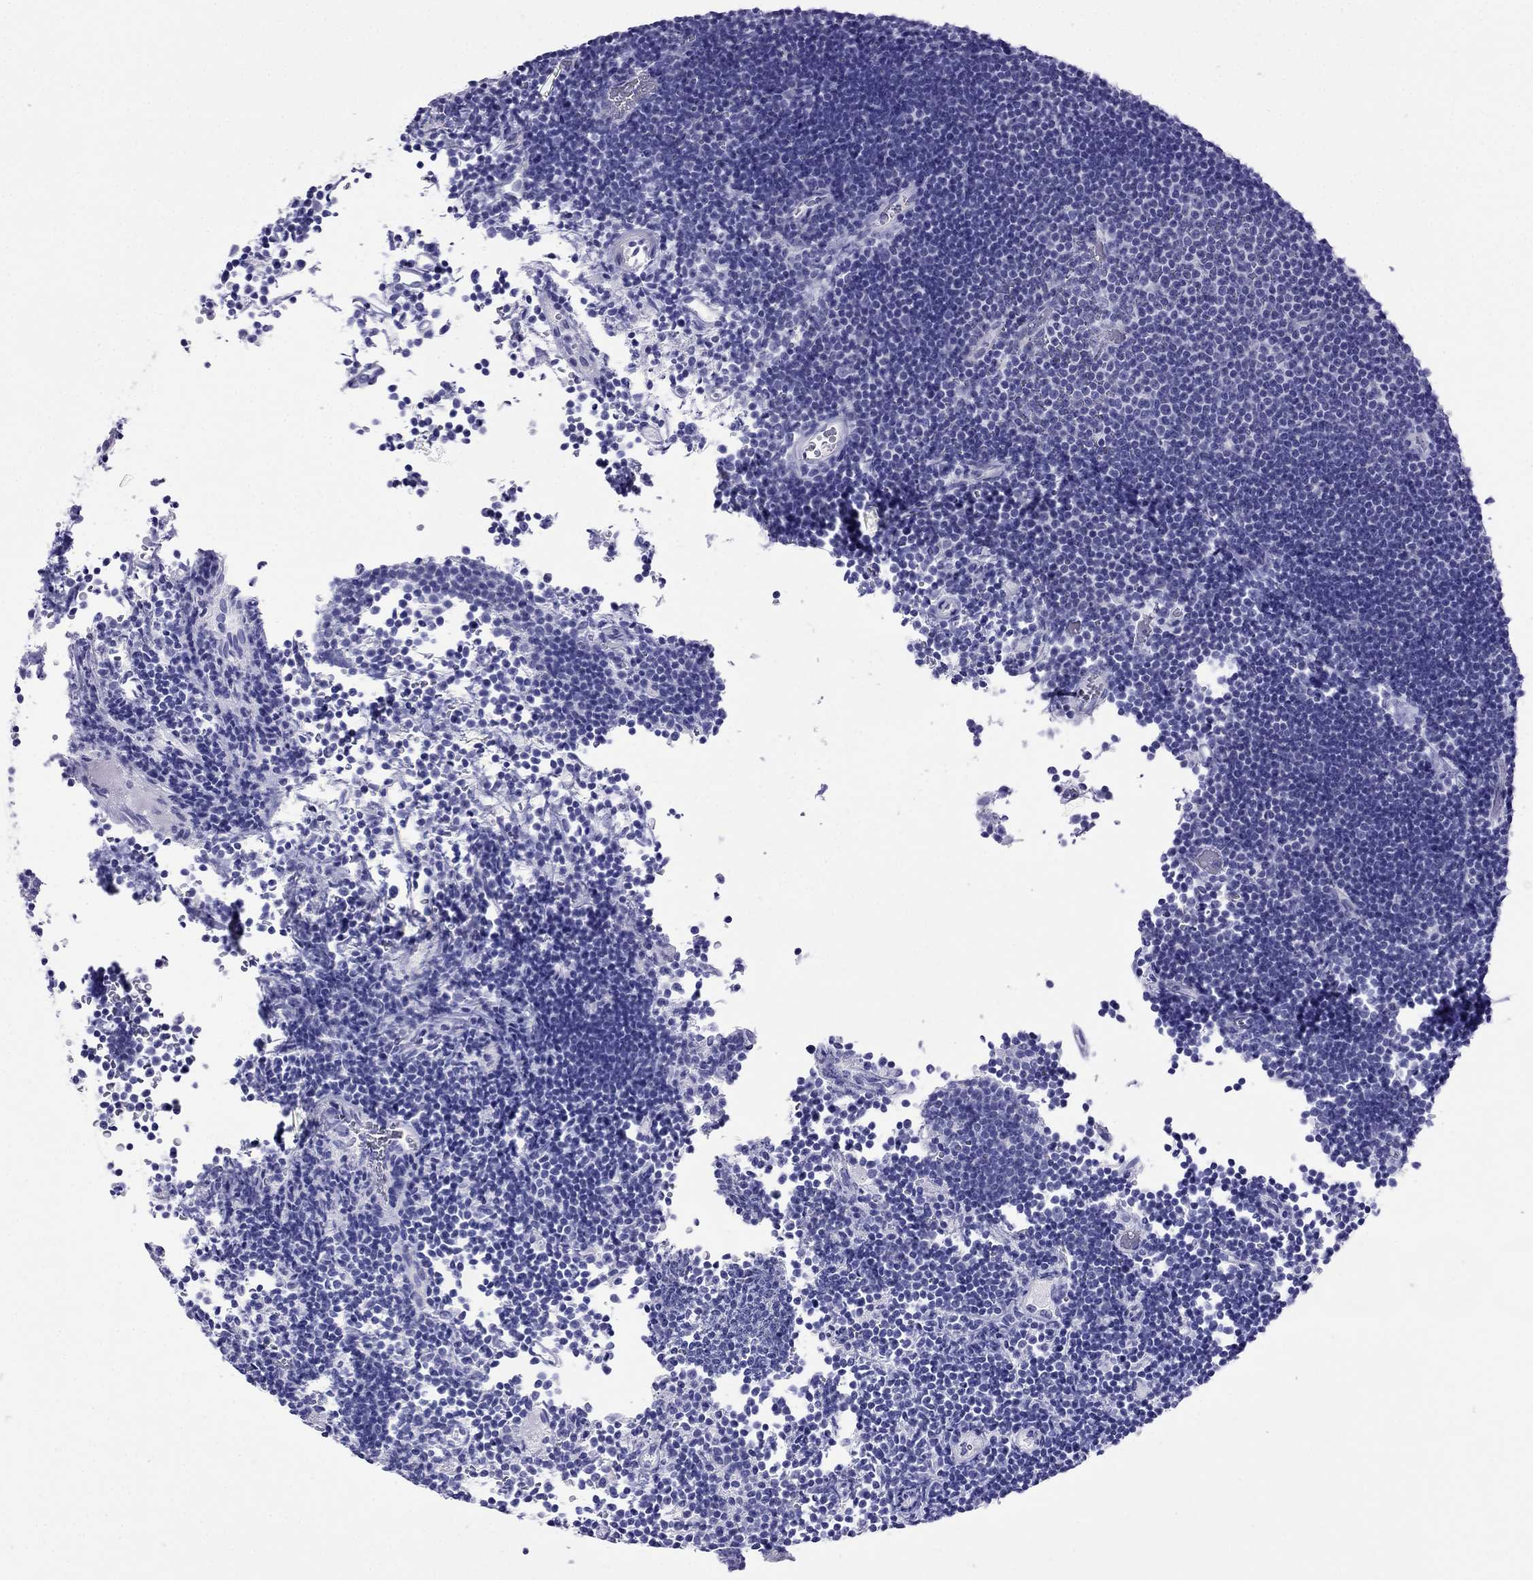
{"staining": {"intensity": "negative", "quantity": "none", "location": "none"}, "tissue": "lymphoma", "cell_type": "Tumor cells", "image_type": "cancer", "snomed": [{"axis": "morphology", "description": "Malignant lymphoma, non-Hodgkin's type, Low grade"}, {"axis": "topography", "description": "Brain"}], "caption": "There is no significant expression in tumor cells of lymphoma.", "gene": "PCDHA6", "patient": {"sex": "female", "age": 66}}